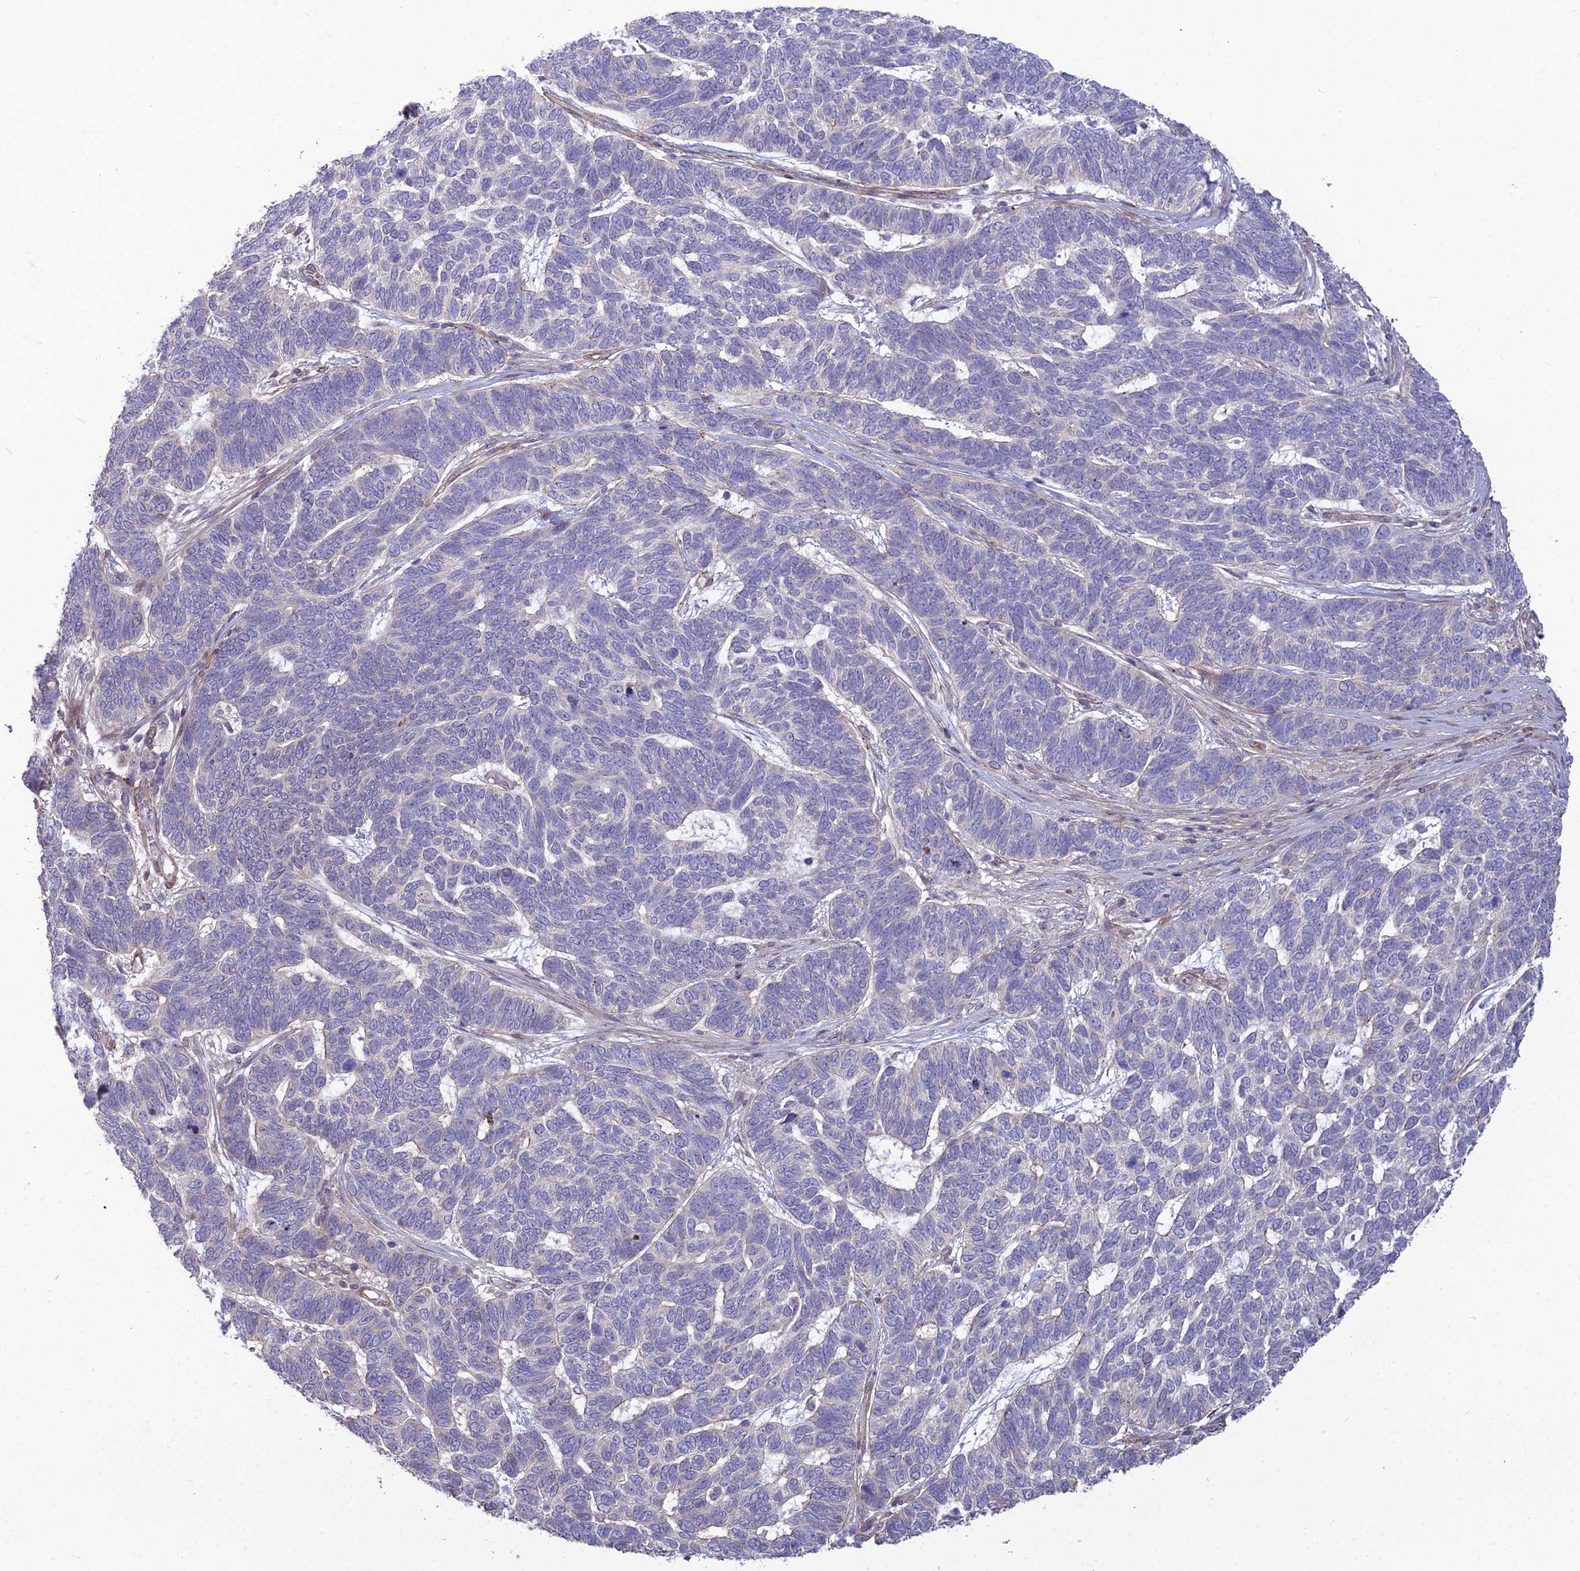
{"staining": {"intensity": "negative", "quantity": "none", "location": "none"}, "tissue": "skin cancer", "cell_type": "Tumor cells", "image_type": "cancer", "snomed": [{"axis": "morphology", "description": "Basal cell carcinoma"}, {"axis": "topography", "description": "Skin"}], "caption": "Immunohistochemistry (IHC) image of neoplastic tissue: skin basal cell carcinoma stained with DAB (3,3'-diaminobenzidine) displays no significant protein expression in tumor cells.", "gene": "TSPYL2", "patient": {"sex": "female", "age": 65}}